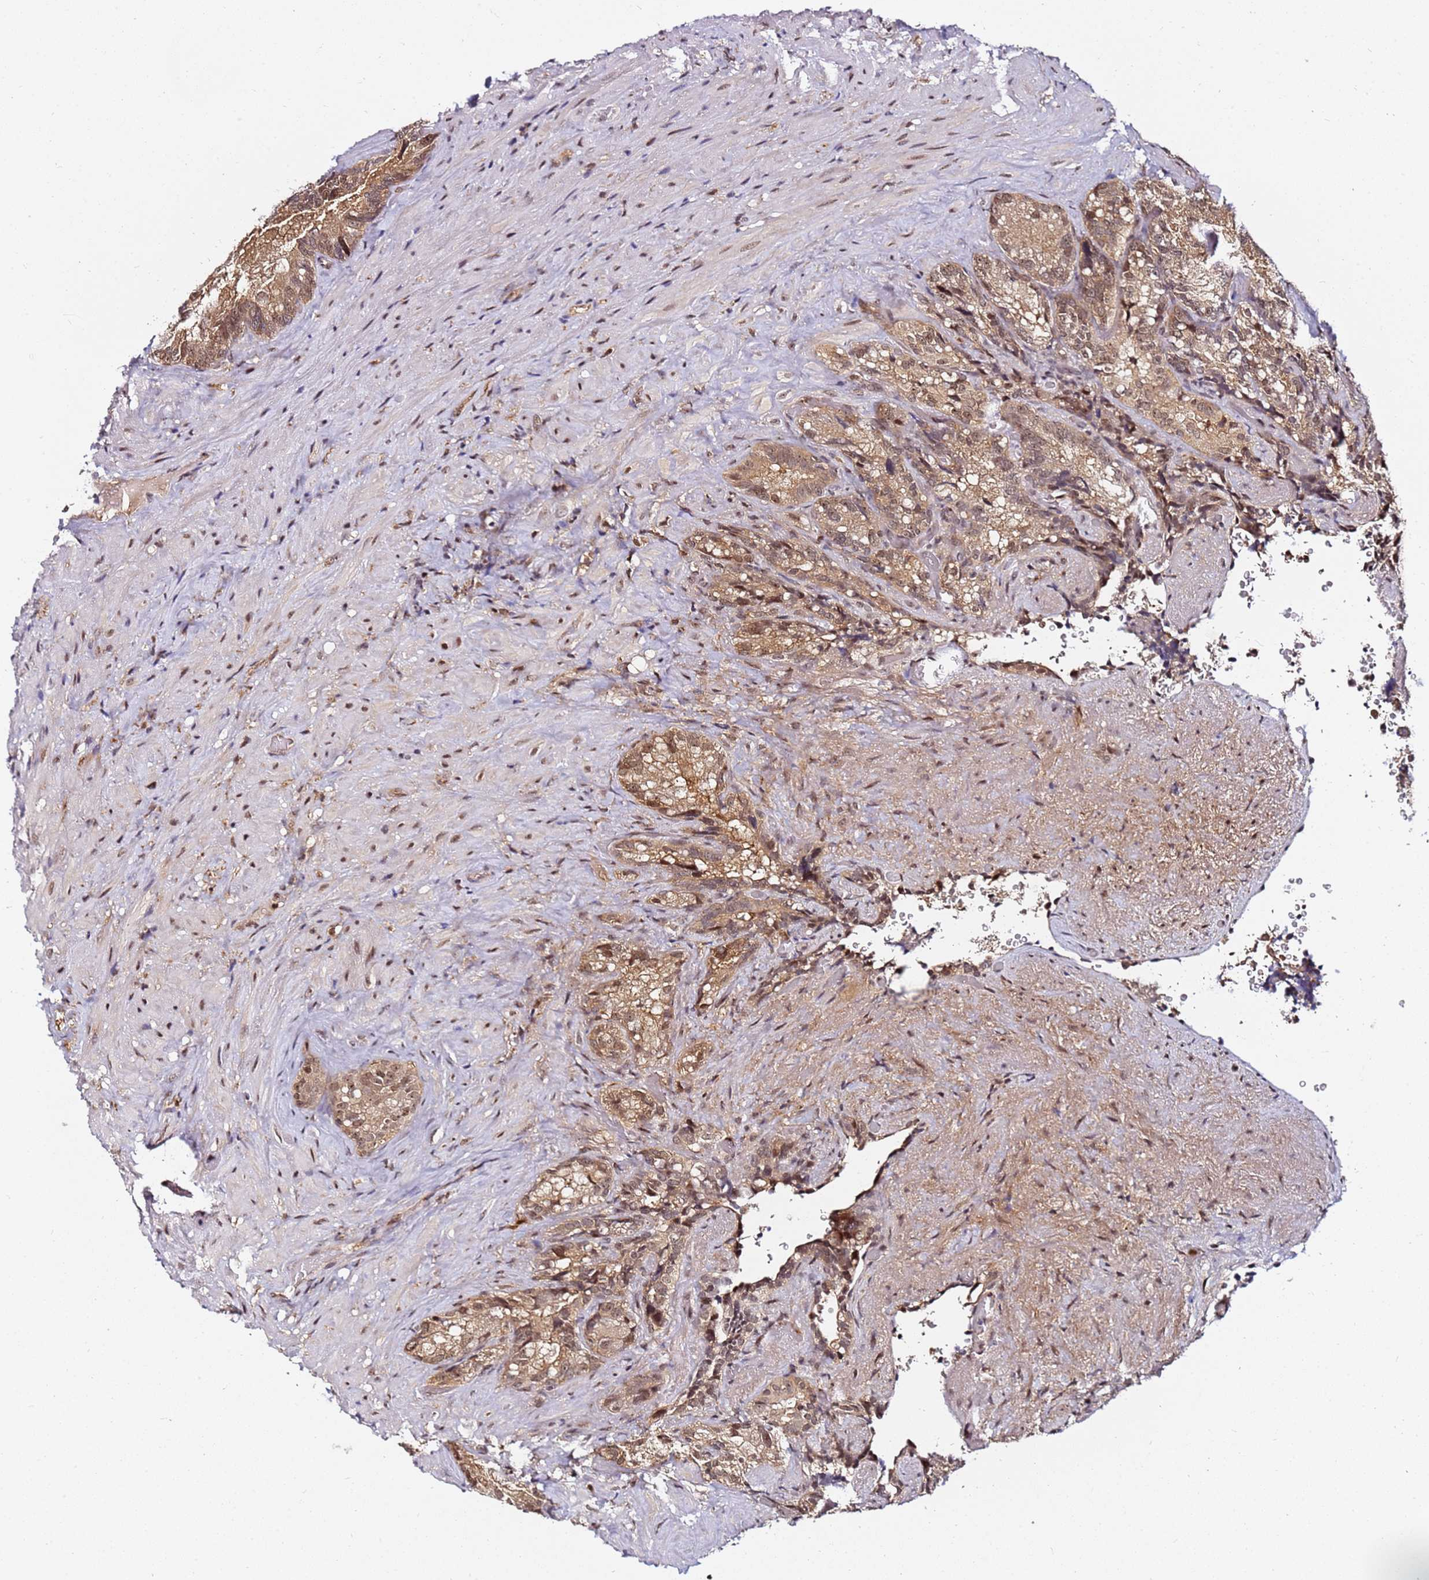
{"staining": {"intensity": "moderate", "quantity": ">75%", "location": "cytoplasmic/membranous,nuclear"}, "tissue": "seminal vesicle", "cell_type": "Glandular cells", "image_type": "normal", "snomed": [{"axis": "morphology", "description": "Normal tissue, NOS"}, {"axis": "topography", "description": "Seminal veicle"}], "caption": "A brown stain labels moderate cytoplasmic/membranous,nuclear staining of a protein in glandular cells of normal seminal vesicle. (Brightfield microscopy of DAB IHC at high magnification).", "gene": "RGS18", "patient": {"sex": "male", "age": 62}}